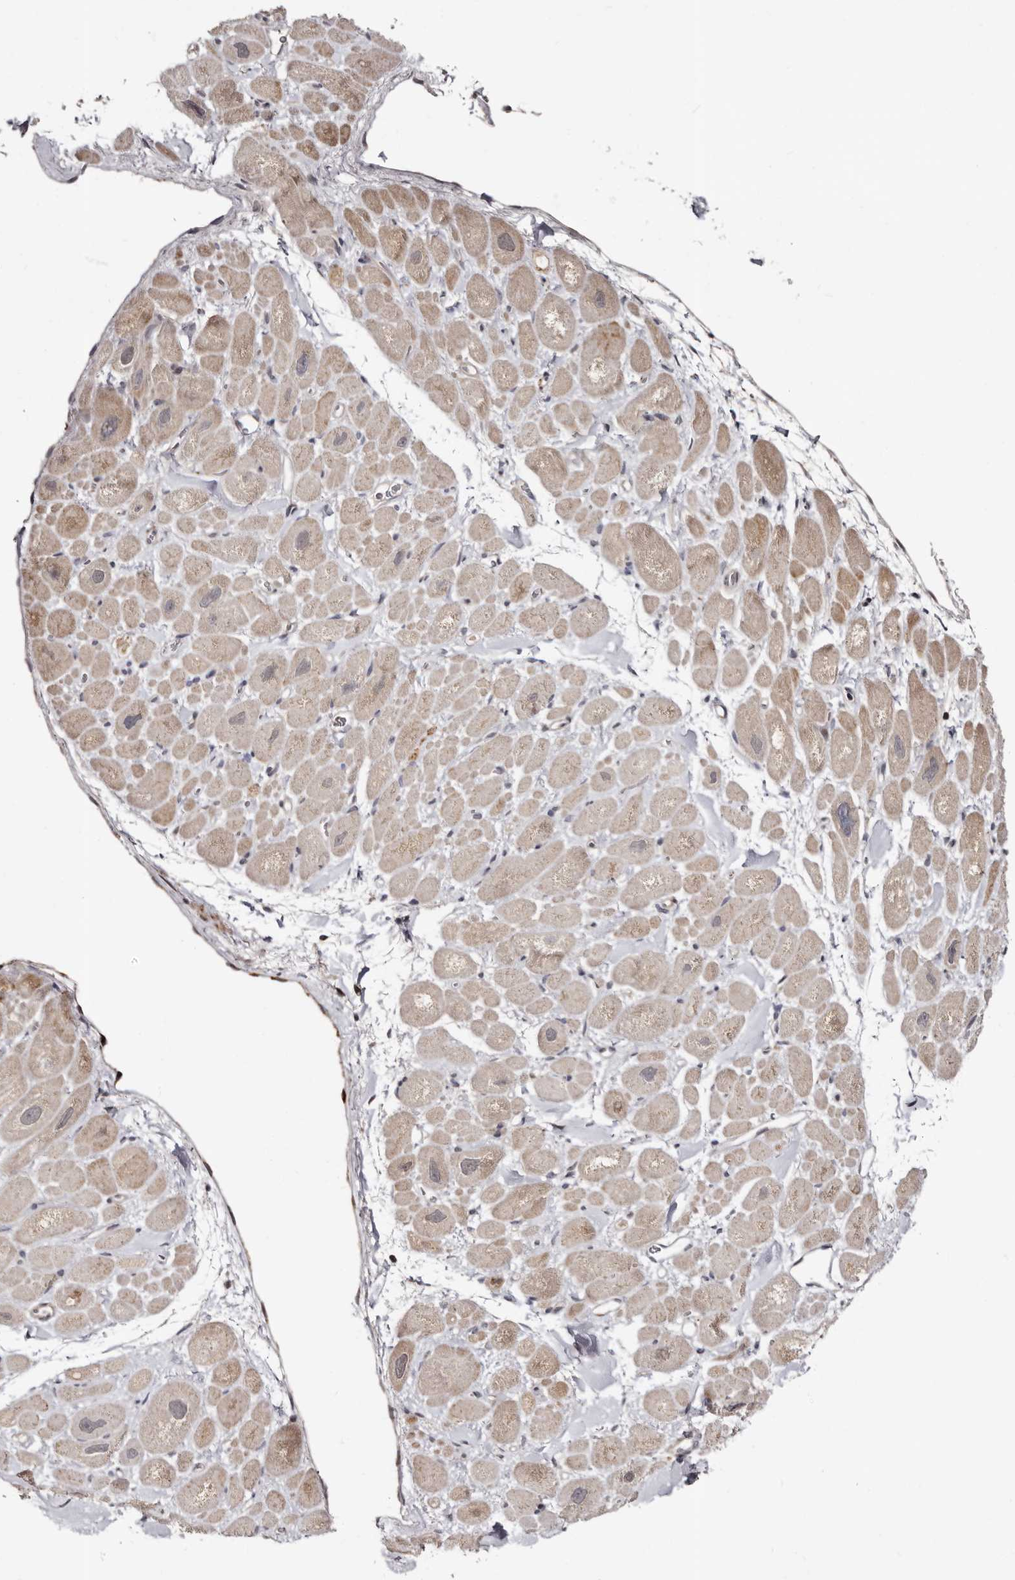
{"staining": {"intensity": "weak", "quantity": "25%-75%", "location": "cytoplasmic/membranous"}, "tissue": "heart muscle", "cell_type": "Cardiomyocytes", "image_type": "normal", "snomed": [{"axis": "morphology", "description": "Normal tissue, NOS"}, {"axis": "topography", "description": "Heart"}], "caption": "Immunohistochemical staining of unremarkable heart muscle displays low levels of weak cytoplasmic/membranous positivity in about 25%-75% of cardiomyocytes.", "gene": "PHF20L1", "patient": {"sex": "male", "age": 49}}